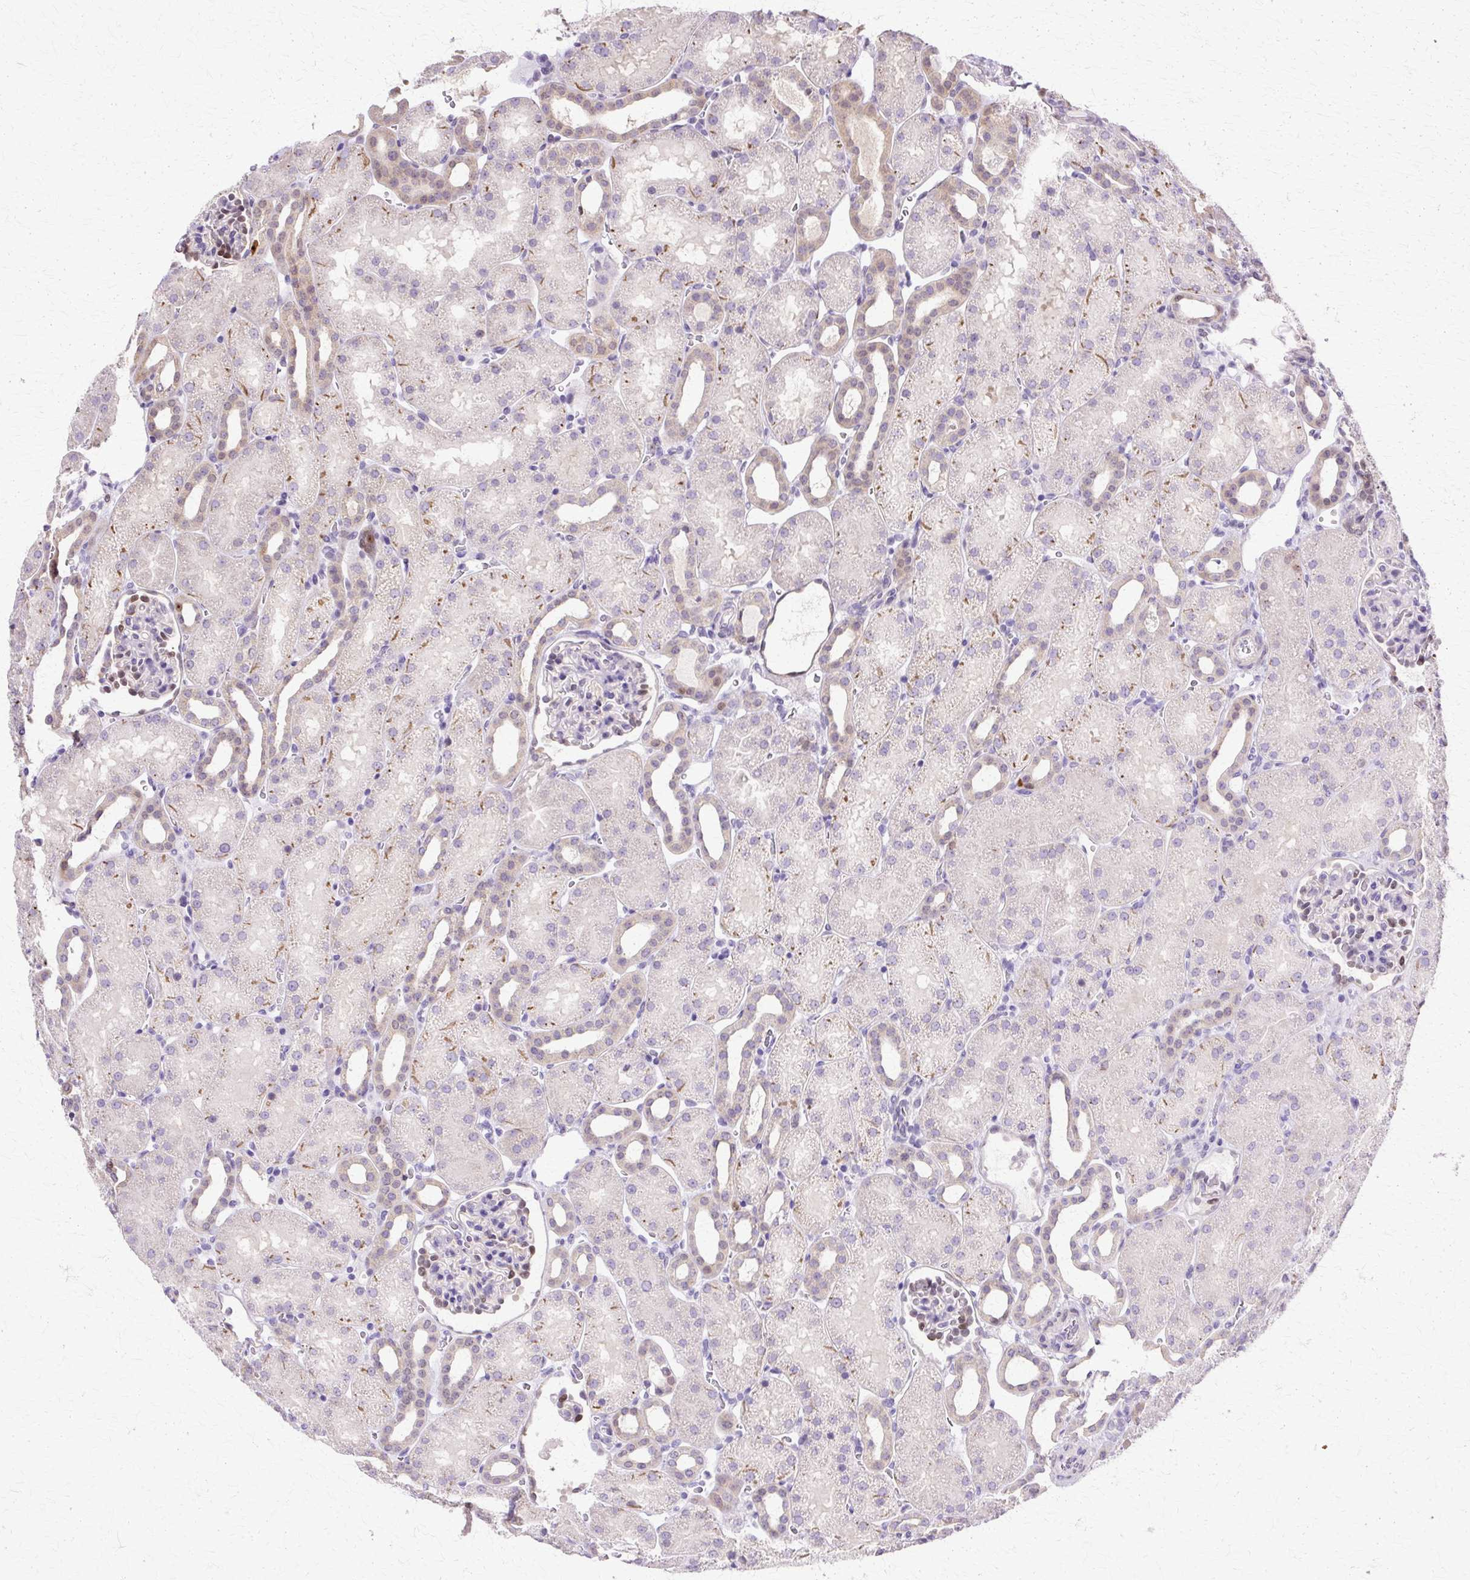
{"staining": {"intensity": "moderate", "quantity": "<25%", "location": "nuclear"}, "tissue": "kidney", "cell_type": "Cells in glomeruli", "image_type": "normal", "snomed": [{"axis": "morphology", "description": "Normal tissue, NOS"}, {"axis": "topography", "description": "Kidney"}], "caption": "A brown stain highlights moderate nuclear expression of a protein in cells in glomeruli of normal kidney. The protein of interest is shown in brown color, while the nuclei are stained blue.", "gene": "HSPA1A", "patient": {"sex": "male", "age": 2}}